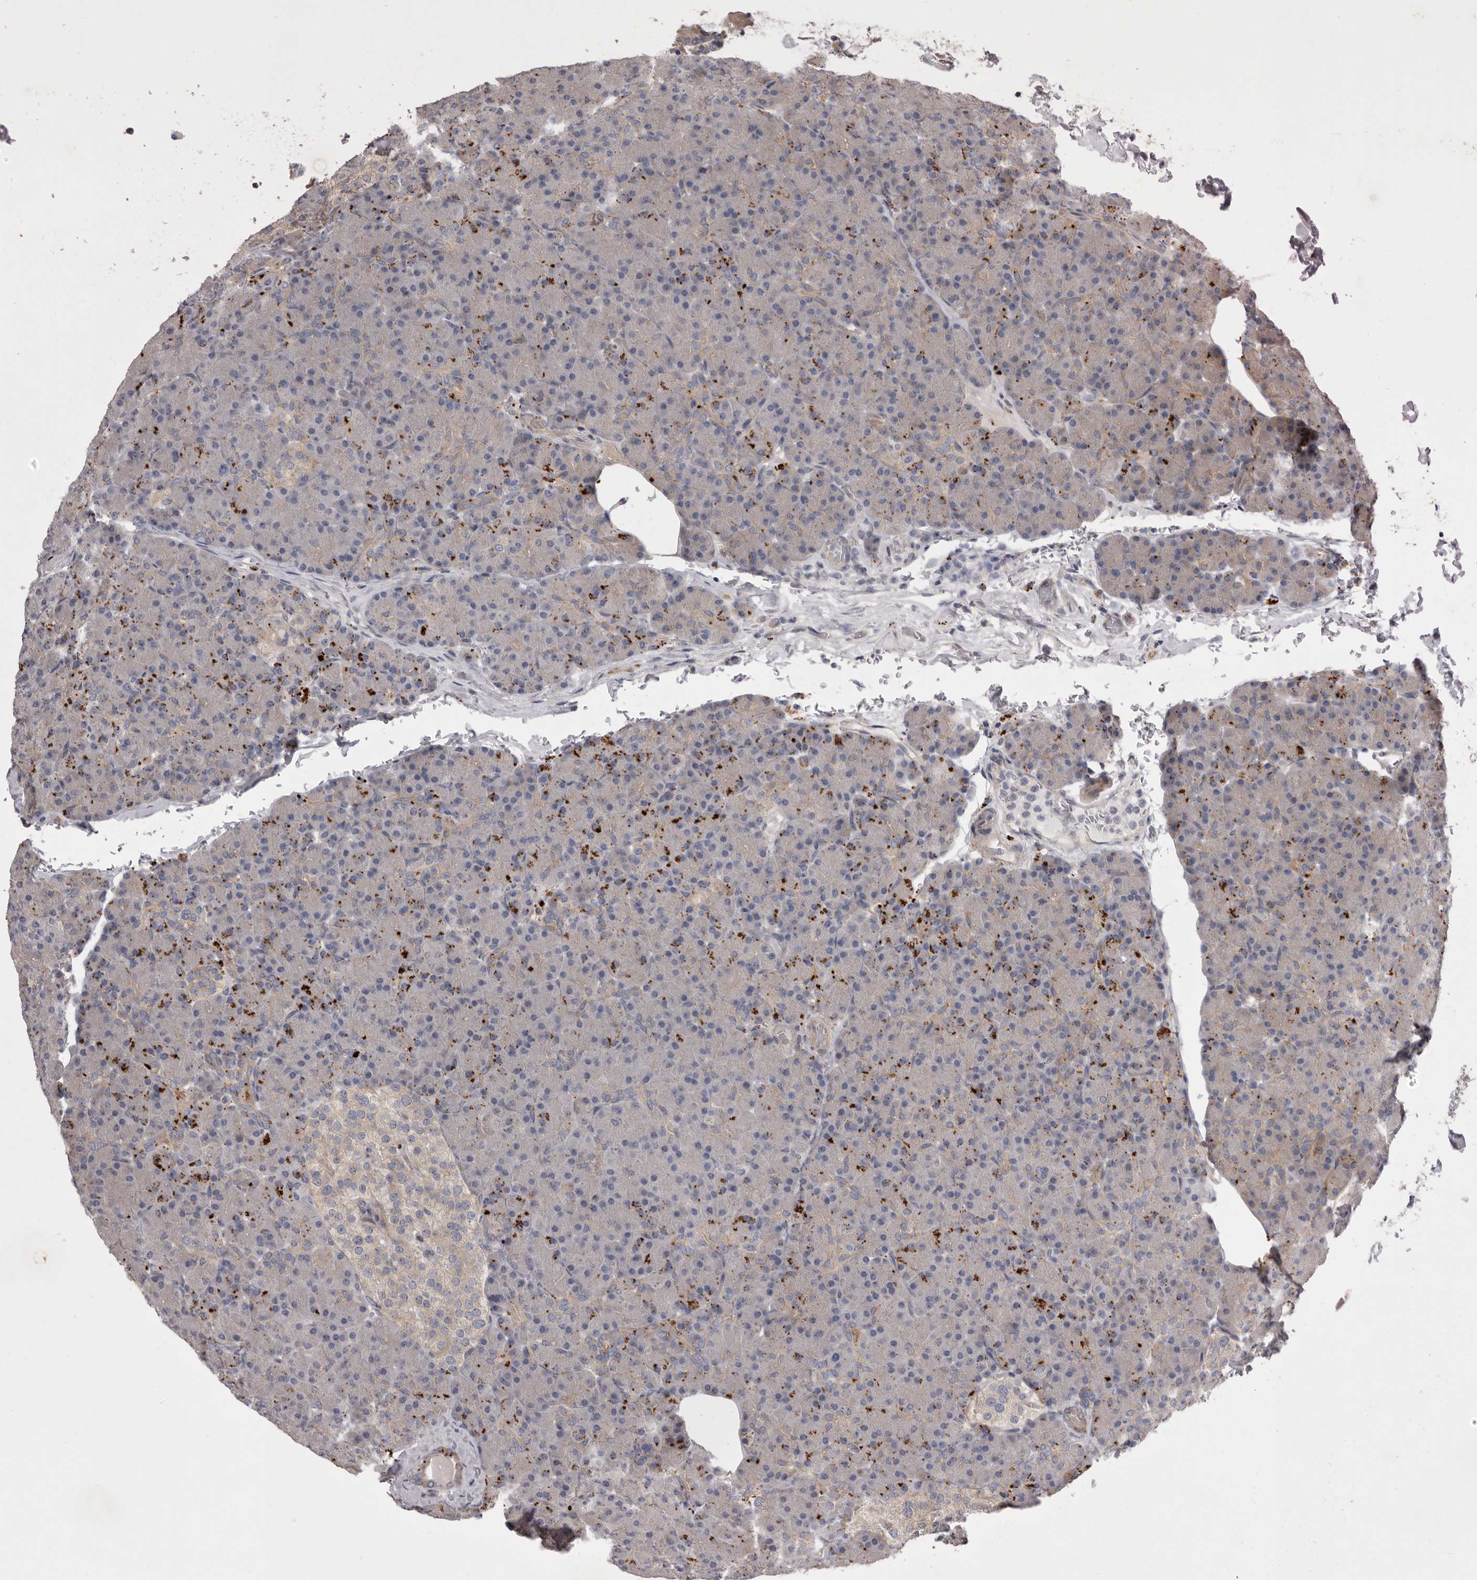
{"staining": {"intensity": "moderate", "quantity": "<25%", "location": "cytoplasmic/membranous"}, "tissue": "pancreas", "cell_type": "Exocrine glandular cells", "image_type": "normal", "snomed": [{"axis": "morphology", "description": "Normal tissue, NOS"}, {"axis": "topography", "description": "Pancreas"}], "caption": "Benign pancreas reveals moderate cytoplasmic/membranous expression in about <25% of exocrine glandular cells.", "gene": "WDR47", "patient": {"sex": "female", "age": 43}}